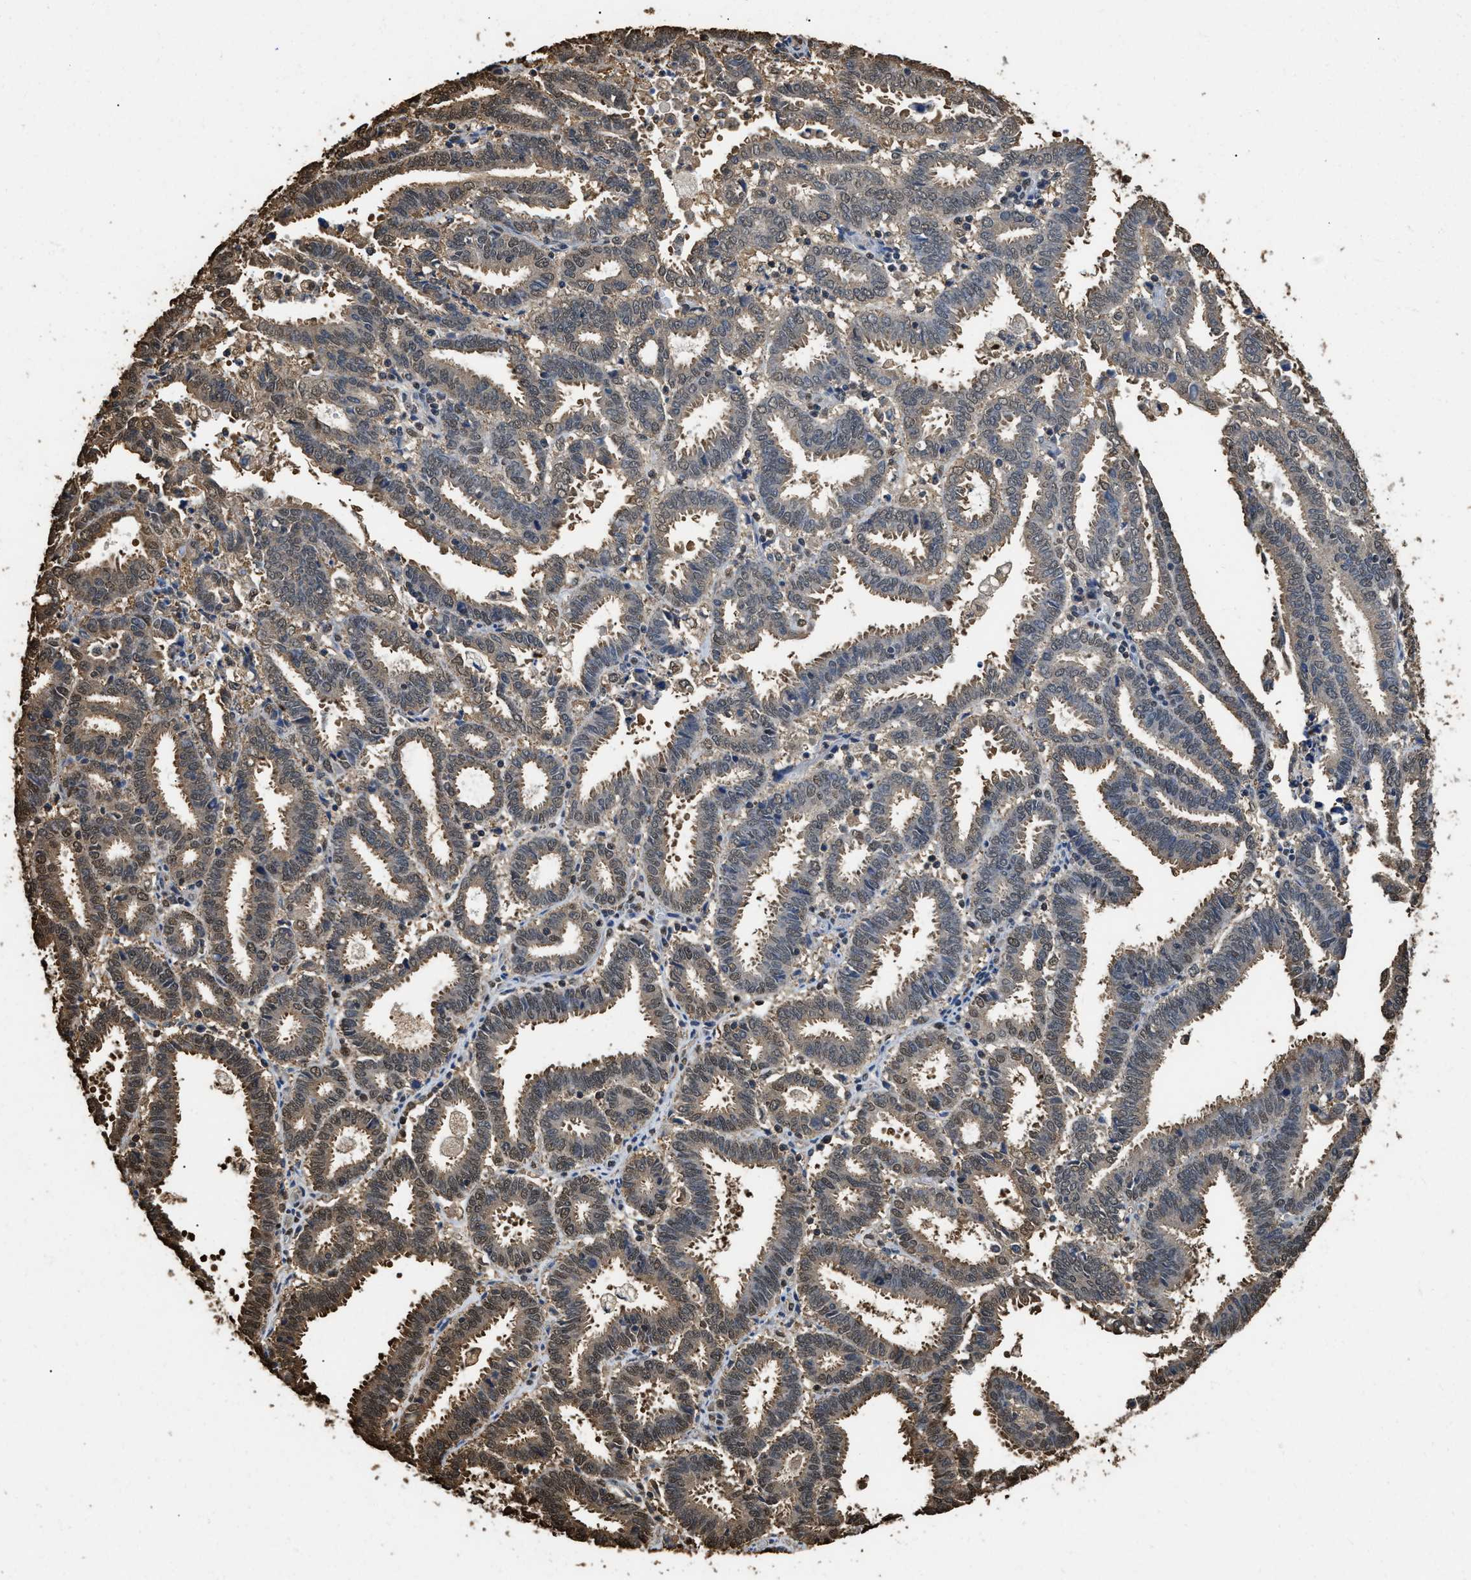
{"staining": {"intensity": "moderate", "quantity": "25%-75%", "location": "cytoplasmic/membranous,nuclear"}, "tissue": "endometrial cancer", "cell_type": "Tumor cells", "image_type": "cancer", "snomed": [{"axis": "morphology", "description": "Adenocarcinoma, NOS"}, {"axis": "topography", "description": "Uterus"}], "caption": "There is medium levels of moderate cytoplasmic/membranous and nuclear staining in tumor cells of adenocarcinoma (endometrial), as demonstrated by immunohistochemical staining (brown color).", "gene": "GAPDH", "patient": {"sex": "female", "age": 83}}